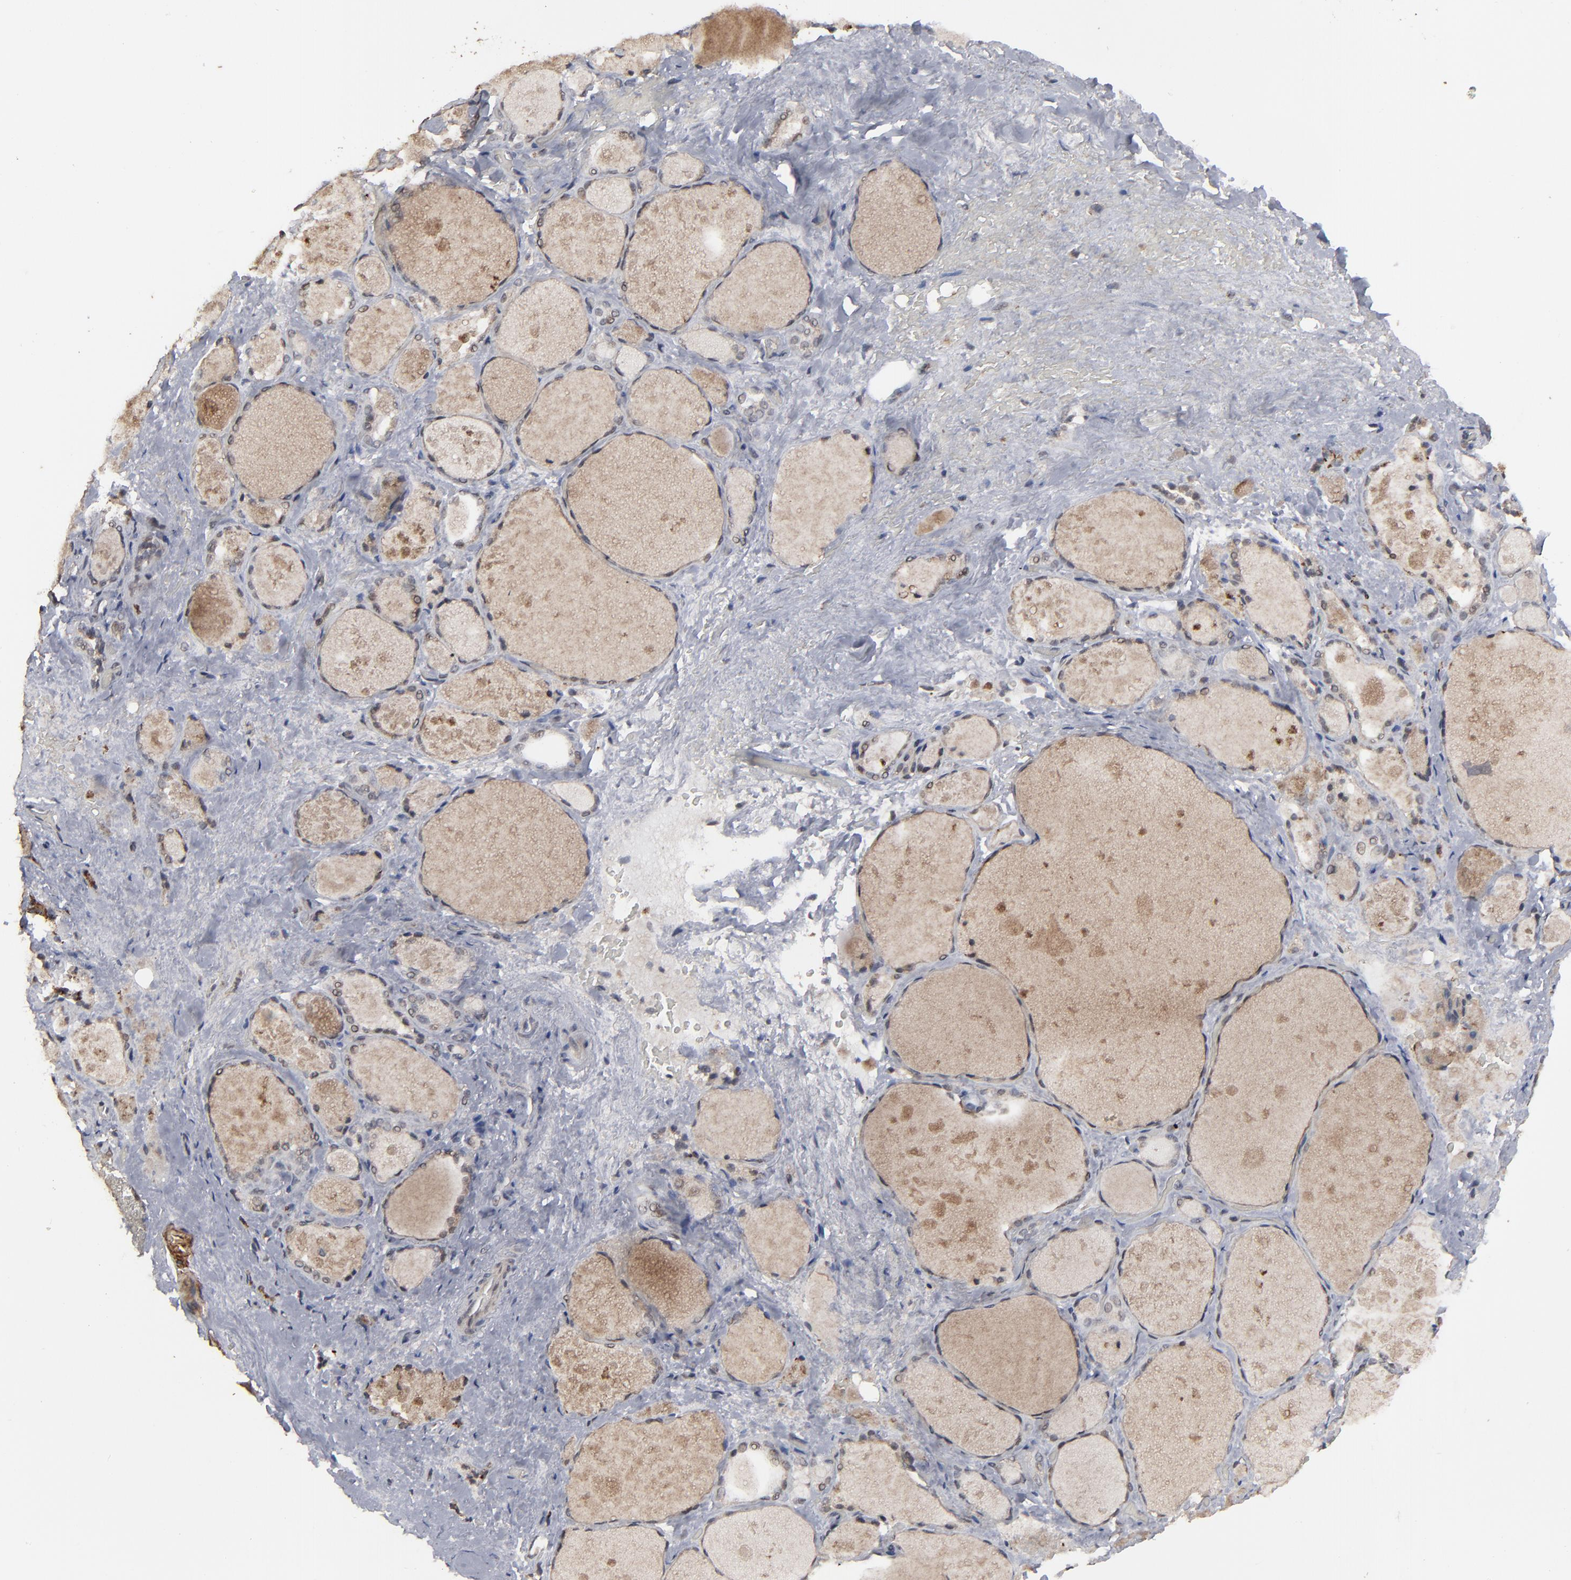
{"staining": {"intensity": "weak", "quantity": "25%-75%", "location": "cytoplasmic/membranous"}, "tissue": "thyroid gland", "cell_type": "Glandular cells", "image_type": "normal", "snomed": [{"axis": "morphology", "description": "Normal tissue, NOS"}, {"axis": "topography", "description": "Thyroid gland"}], "caption": "Protein expression analysis of normal thyroid gland exhibits weak cytoplasmic/membranous expression in approximately 25%-75% of glandular cells.", "gene": "SLC22A17", "patient": {"sex": "female", "age": 75}}